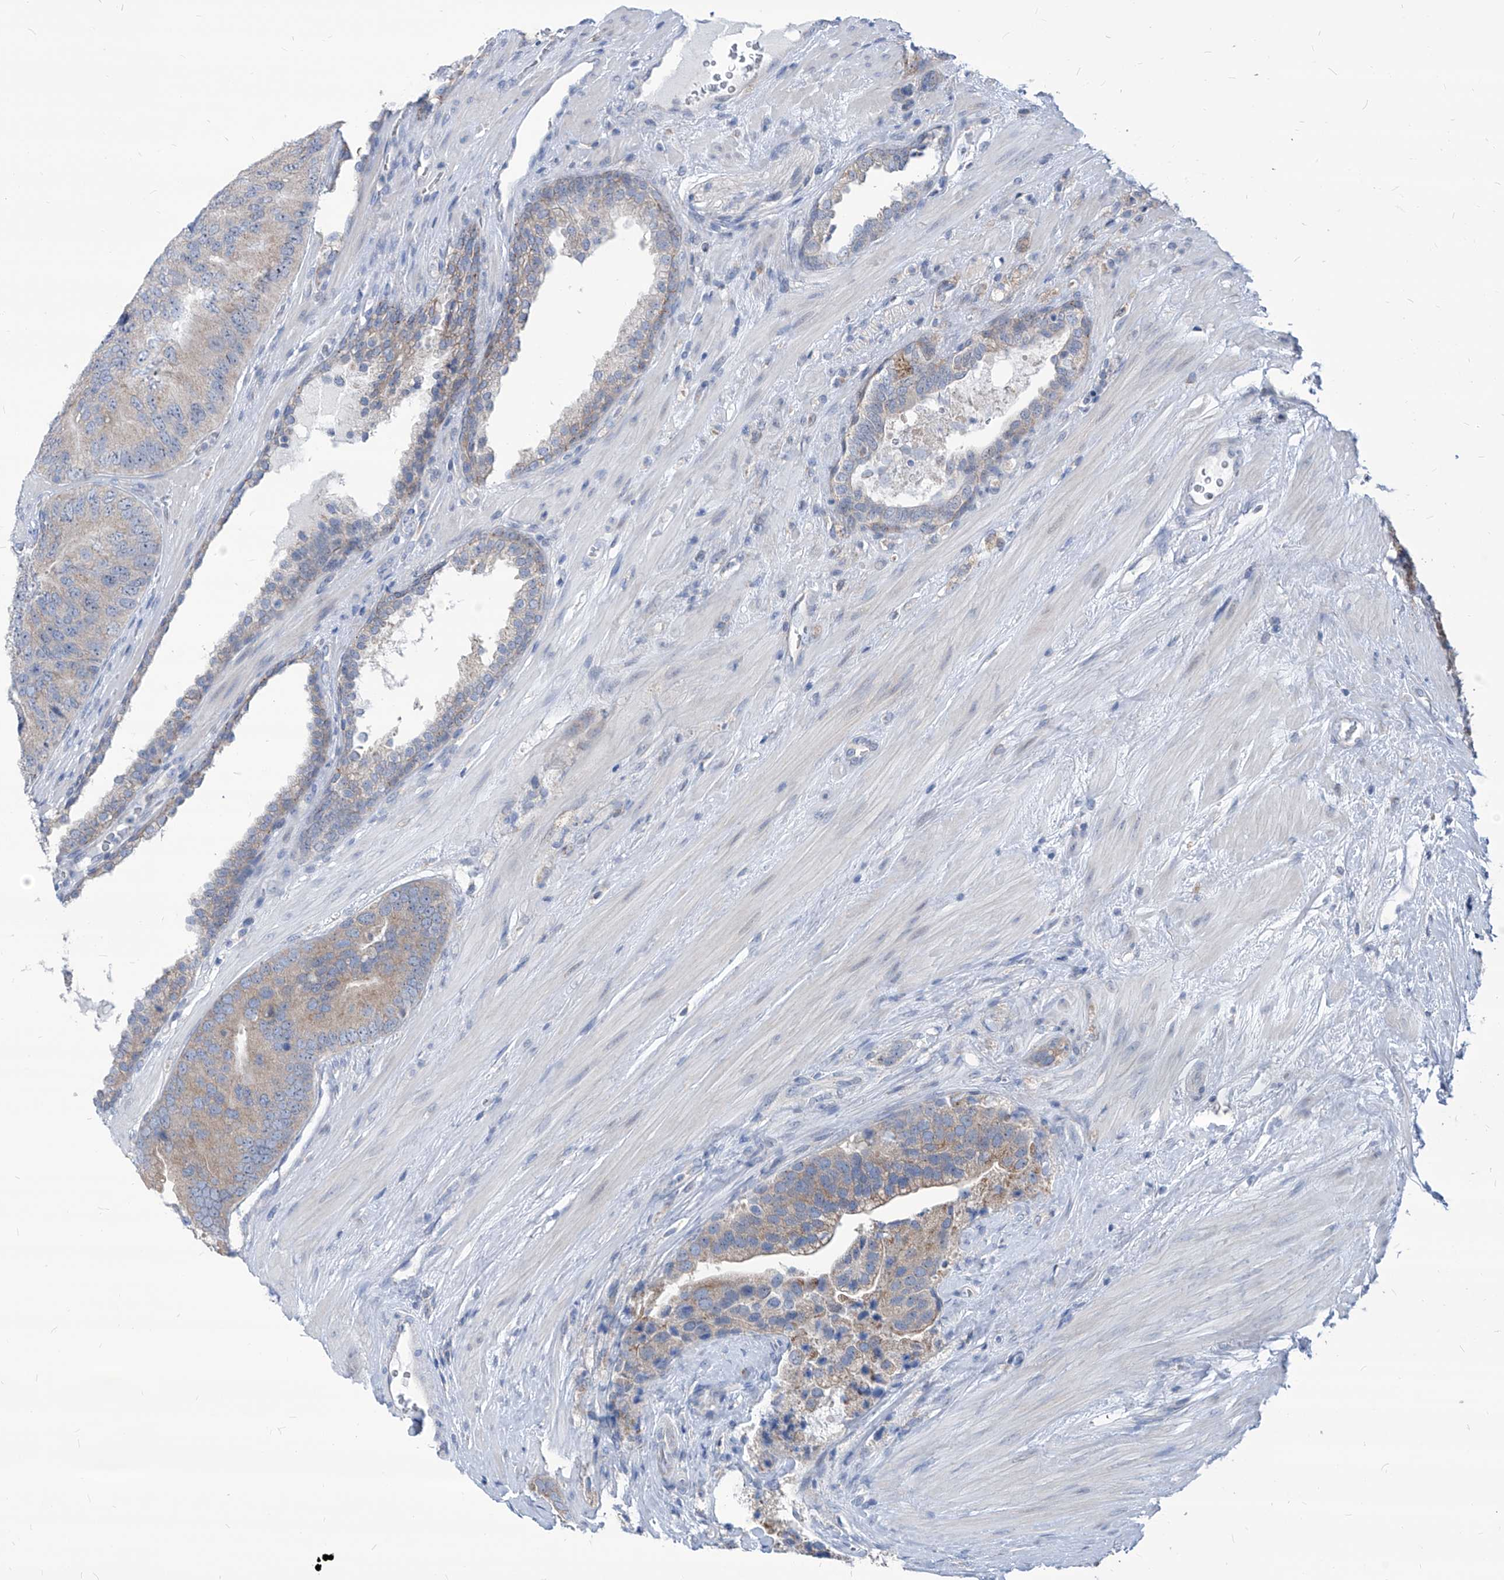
{"staining": {"intensity": "moderate", "quantity": "<25%", "location": "cytoplasmic/membranous"}, "tissue": "prostate cancer", "cell_type": "Tumor cells", "image_type": "cancer", "snomed": [{"axis": "morphology", "description": "Adenocarcinoma, High grade"}, {"axis": "topography", "description": "Prostate"}], "caption": "About <25% of tumor cells in prostate cancer demonstrate moderate cytoplasmic/membranous protein positivity as visualized by brown immunohistochemical staining.", "gene": "AGPS", "patient": {"sex": "male", "age": 70}}